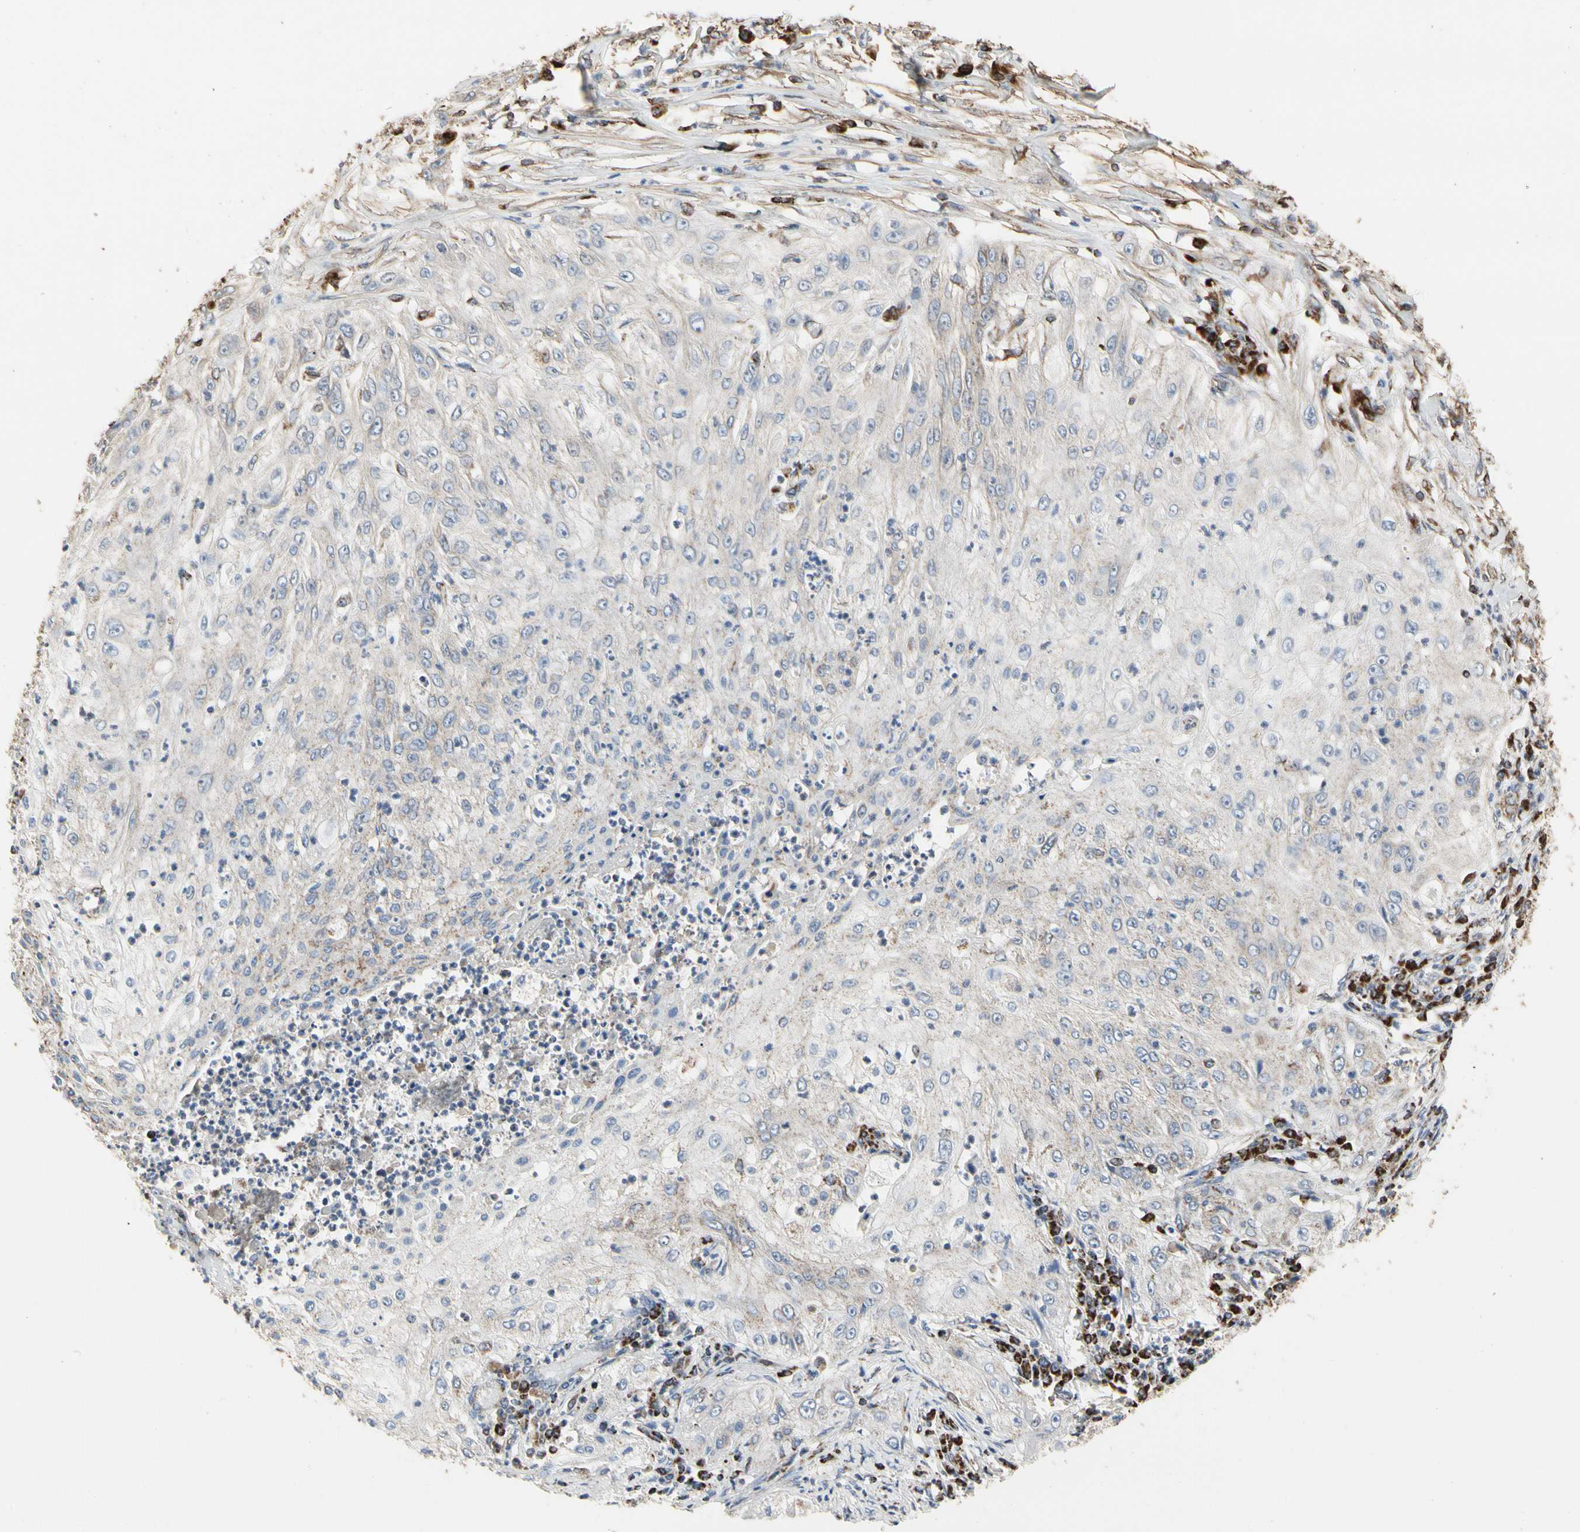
{"staining": {"intensity": "strong", "quantity": "<25%", "location": "cytoplasmic/membranous"}, "tissue": "lung cancer", "cell_type": "Tumor cells", "image_type": "cancer", "snomed": [{"axis": "morphology", "description": "Inflammation, NOS"}, {"axis": "morphology", "description": "Squamous cell carcinoma, NOS"}, {"axis": "topography", "description": "Lymph node"}, {"axis": "topography", "description": "Soft tissue"}, {"axis": "topography", "description": "Lung"}], "caption": "IHC image of neoplastic tissue: human lung cancer (squamous cell carcinoma) stained using IHC displays medium levels of strong protein expression localized specifically in the cytoplasmic/membranous of tumor cells, appearing as a cytoplasmic/membranous brown color.", "gene": "TUBA1A", "patient": {"sex": "male", "age": 66}}